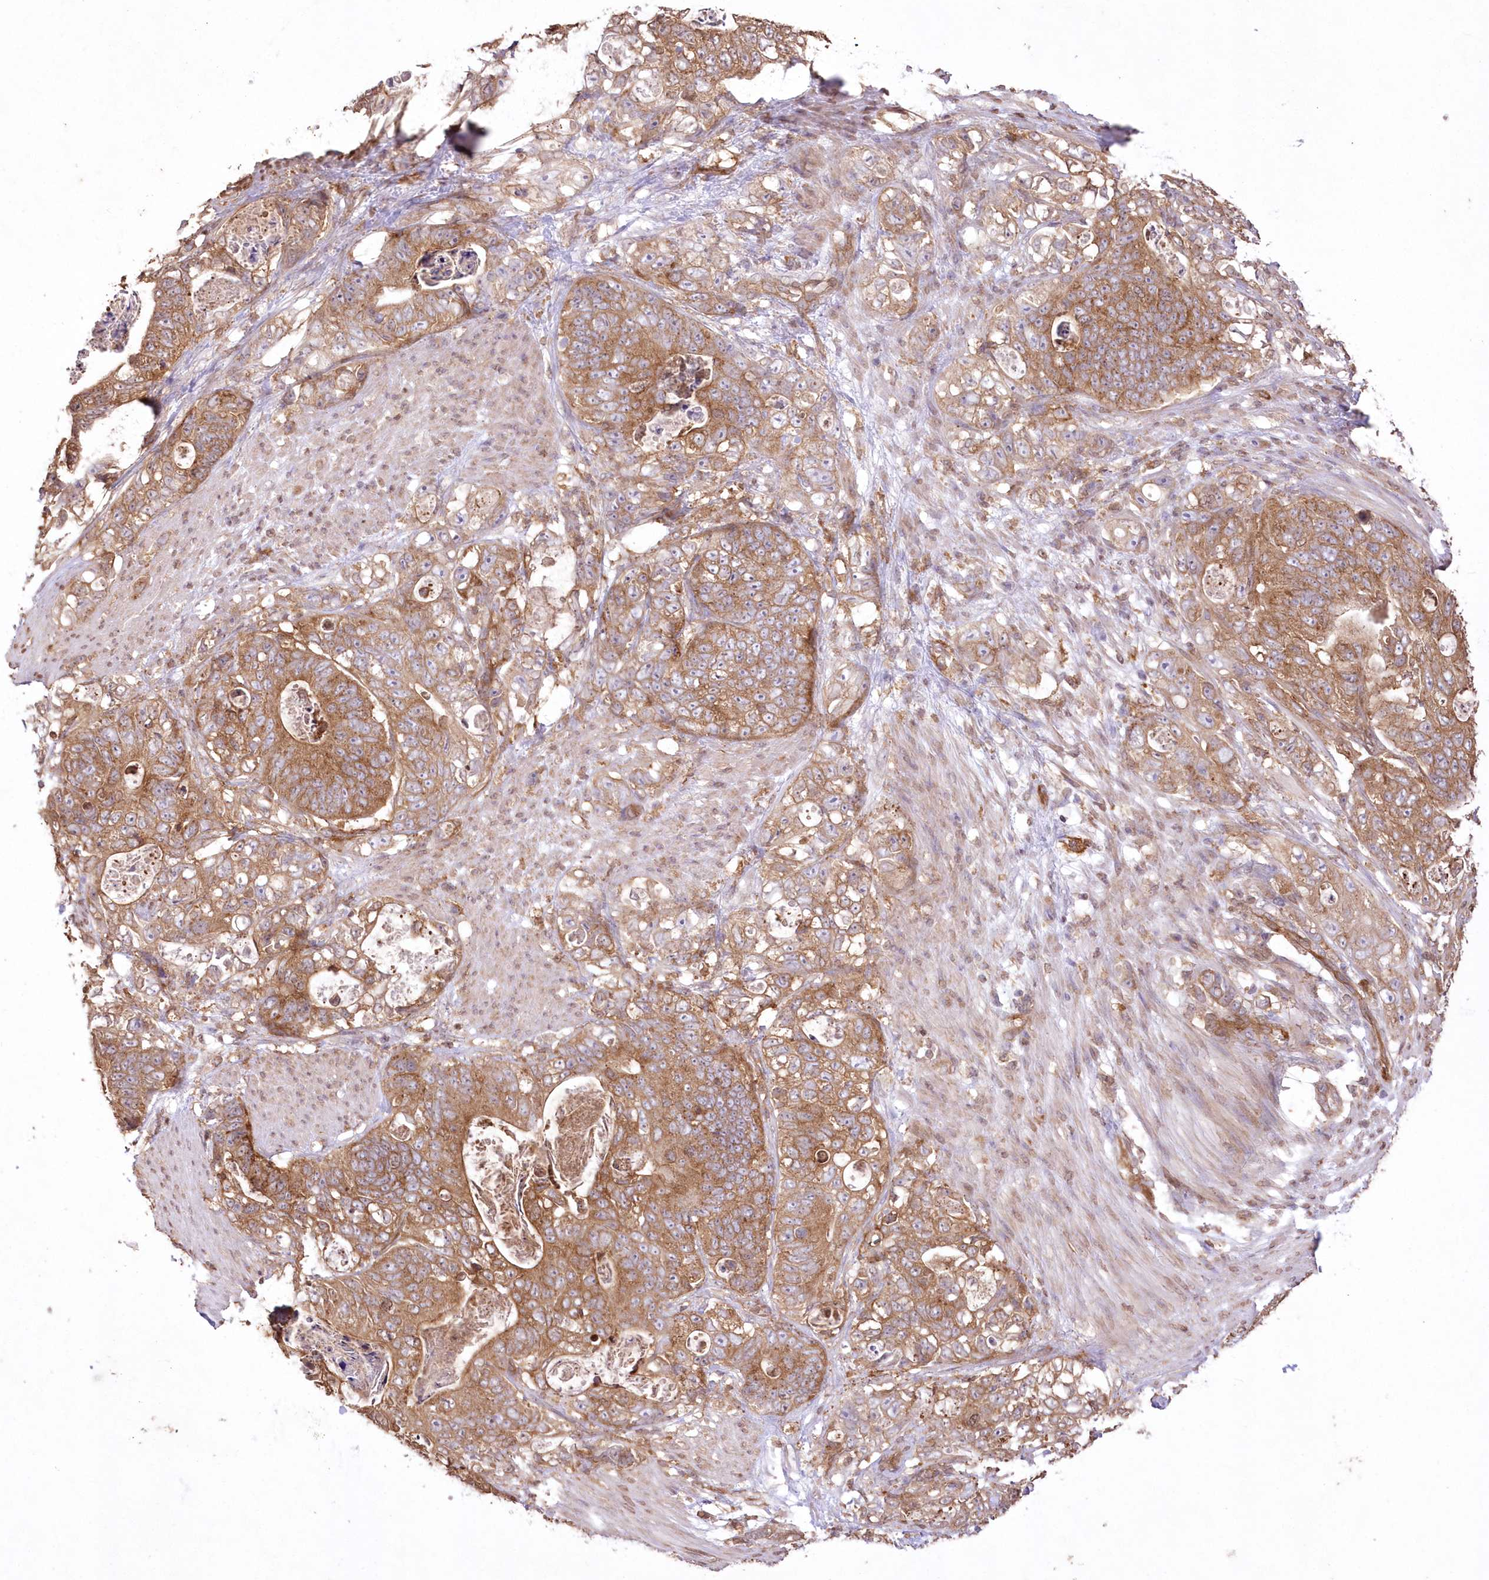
{"staining": {"intensity": "moderate", "quantity": ">75%", "location": "cytoplasmic/membranous"}, "tissue": "stomach cancer", "cell_type": "Tumor cells", "image_type": "cancer", "snomed": [{"axis": "morphology", "description": "Normal tissue, NOS"}, {"axis": "morphology", "description": "Adenocarcinoma, NOS"}, {"axis": "topography", "description": "Stomach"}], "caption": "Immunohistochemistry staining of stomach cancer (adenocarcinoma), which reveals medium levels of moderate cytoplasmic/membranous positivity in approximately >75% of tumor cells indicating moderate cytoplasmic/membranous protein positivity. The staining was performed using DAB (3,3'-diaminobenzidine) (brown) for protein detection and nuclei were counterstained in hematoxylin (blue).", "gene": "FCHO2", "patient": {"sex": "female", "age": 89}}